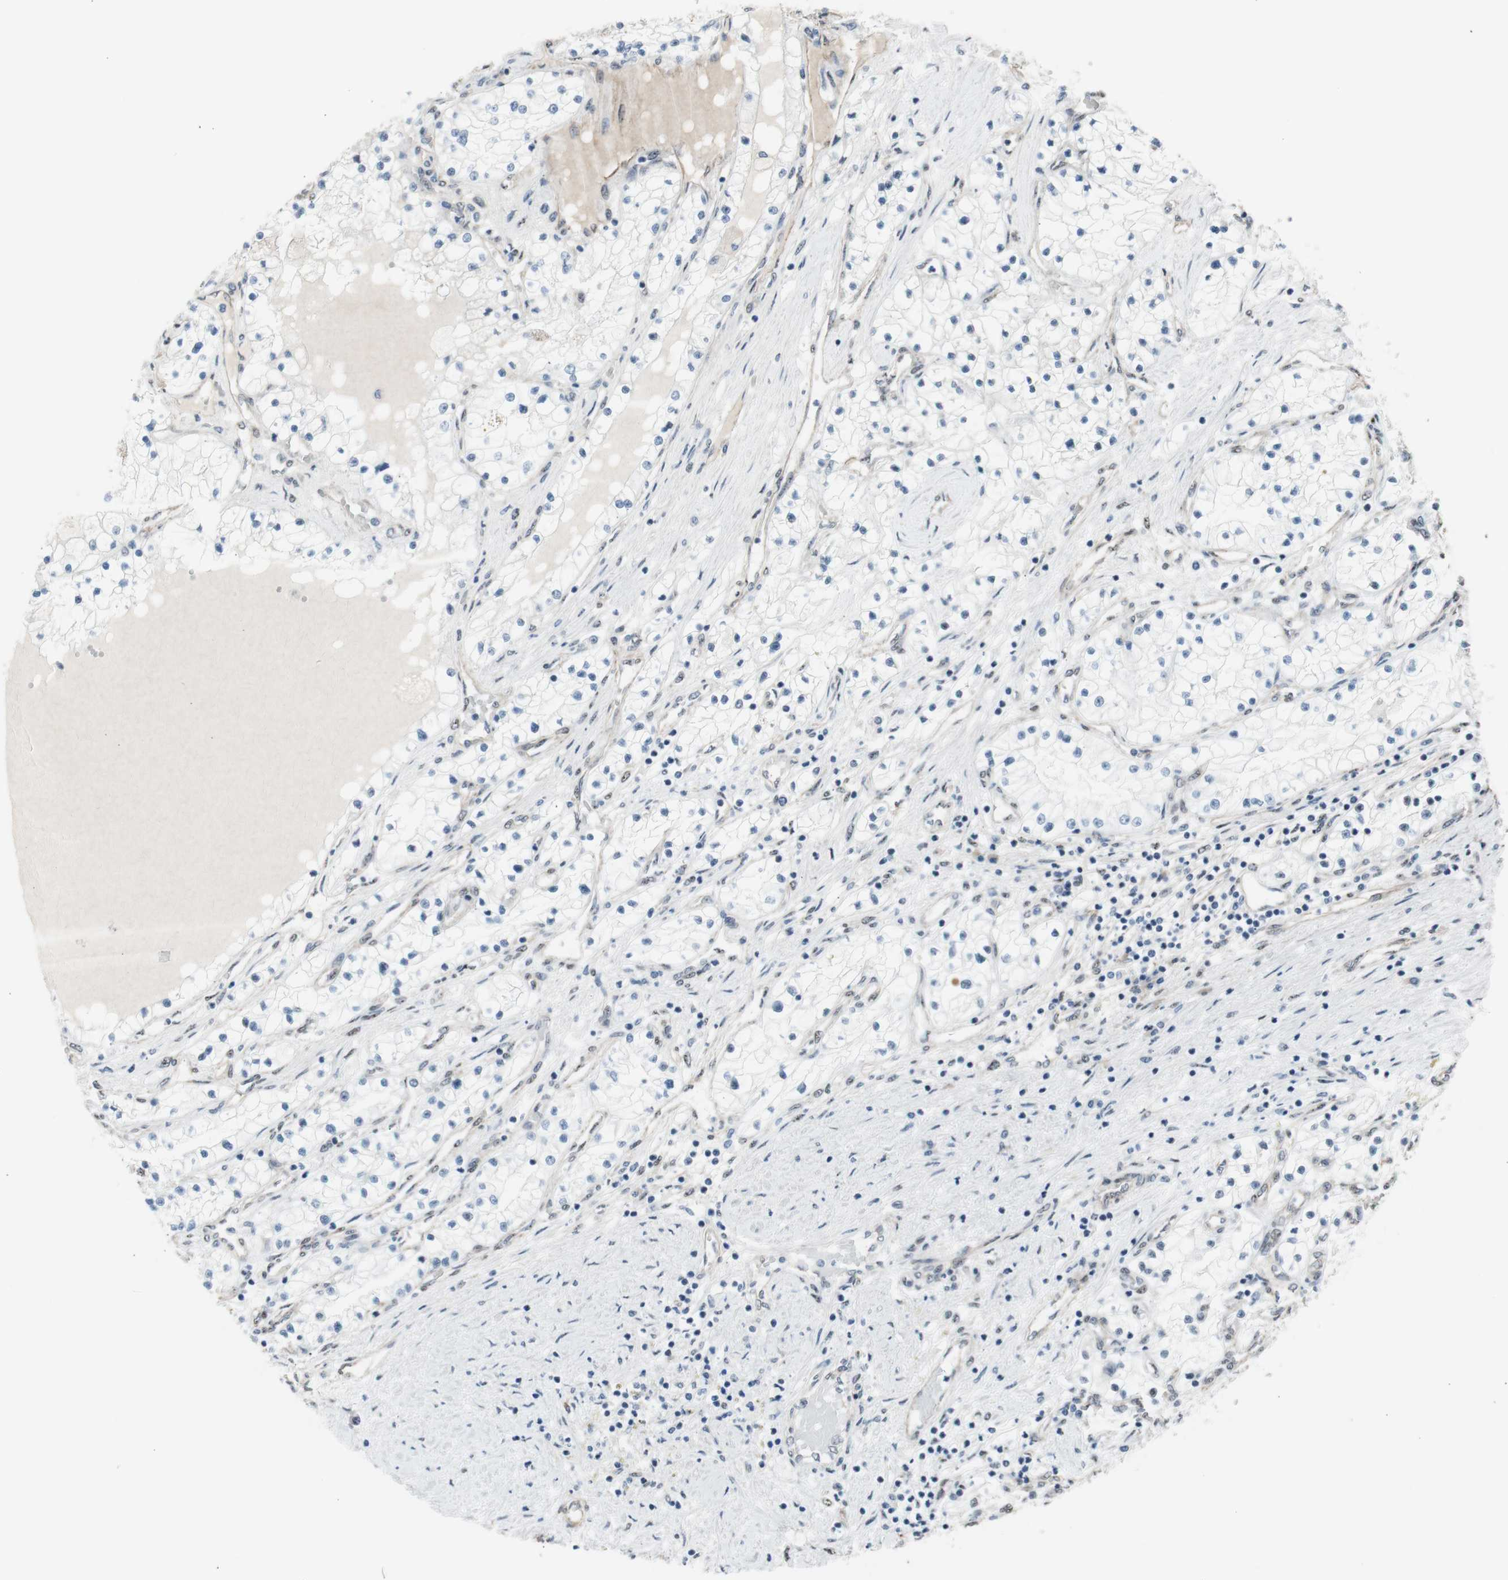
{"staining": {"intensity": "negative", "quantity": "none", "location": "none"}, "tissue": "renal cancer", "cell_type": "Tumor cells", "image_type": "cancer", "snomed": [{"axis": "morphology", "description": "Adenocarcinoma, NOS"}, {"axis": "topography", "description": "Kidney"}], "caption": "This is an IHC histopathology image of renal cancer. There is no staining in tumor cells.", "gene": "PML", "patient": {"sex": "male", "age": 68}}